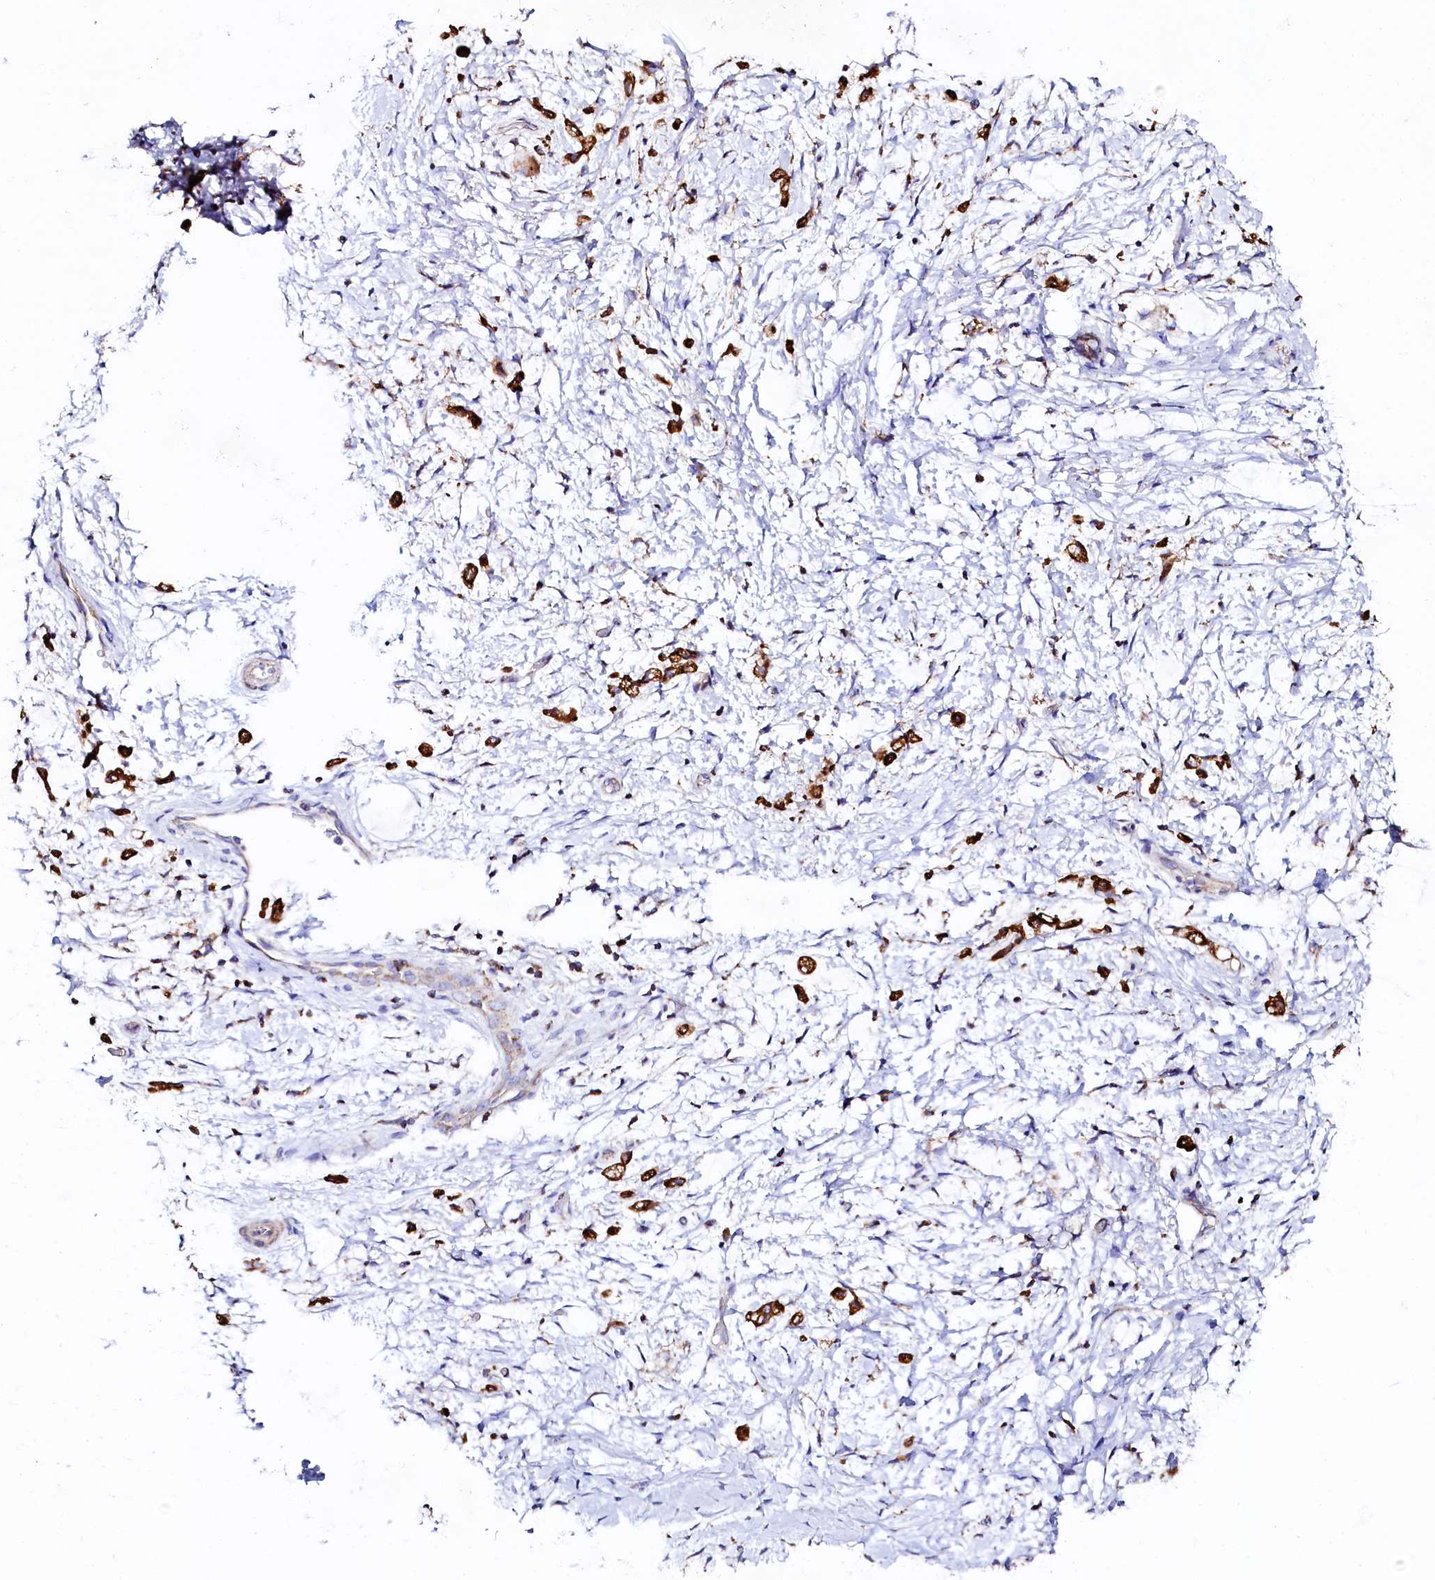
{"staining": {"intensity": "strong", "quantity": ">75%", "location": "cytoplasmic/membranous"}, "tissue": "stomach cancer", "cell_type": "Tumor cells", "image_type": "cancer", "snomed": [{"axis": "morphology", "description": "Adenocarcinoma, NOS"}, {"axis": "topography", "description": "Stomach"}], "caption": "DAB immunohistochemical staining of adenocarcinoma (stomach) demonstrates strong cytoplasmic/membranous protein staining in about >75% of tumor cells.", "gene": "CLYBL", "patient": {"sex": "female", "age": 60}}